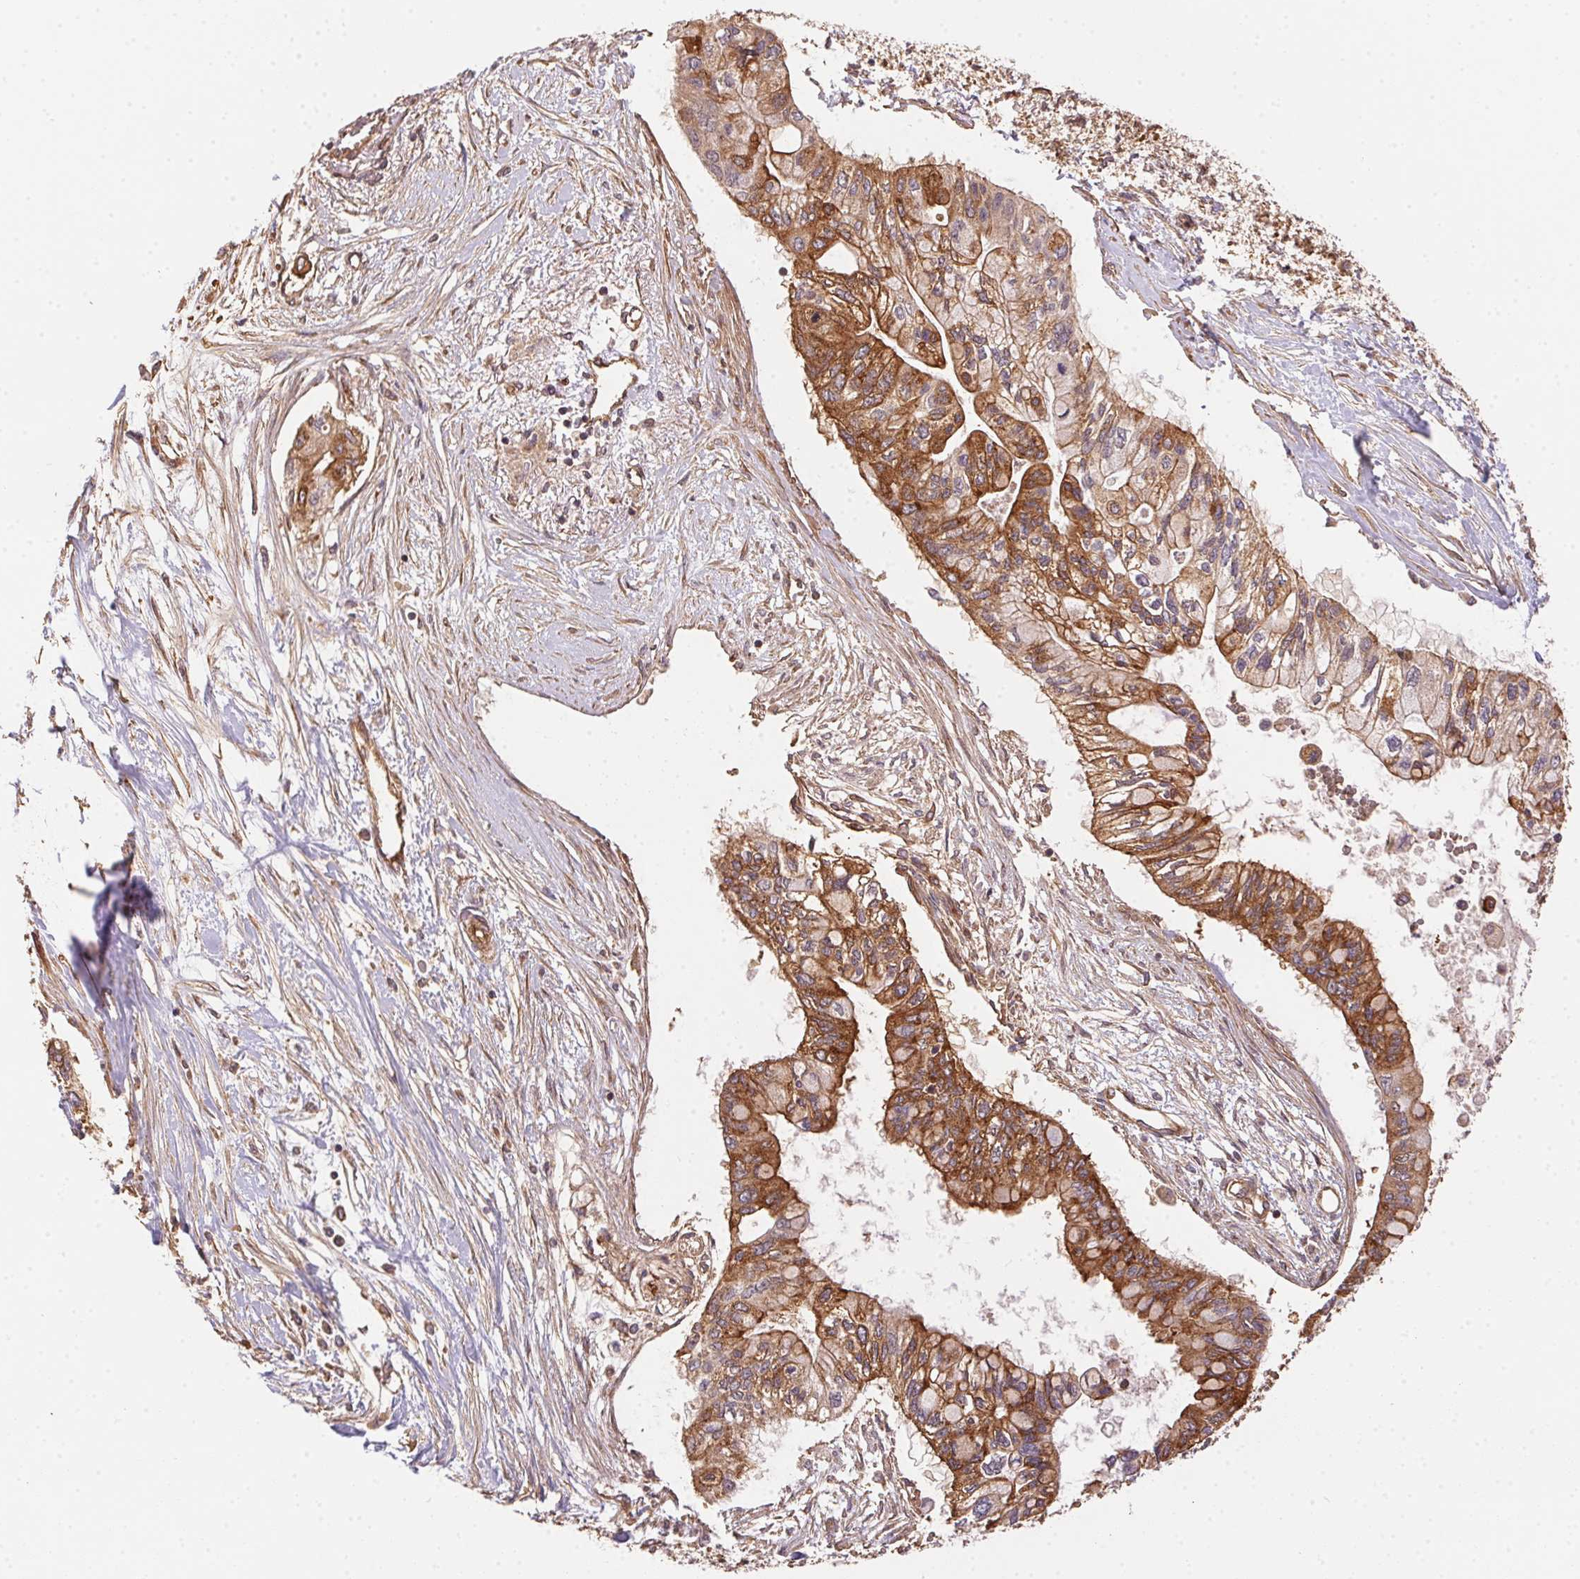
{"staining": {"intensity": "moderate", "quantity": ">75%", "location": "cytoplasmic/membranous"}, "tissue": "pancreatic cancer", "cell_type": "Tumor cells", "image_type": "cancer", "snomed": [{"axis": "morphology", "description": "Adenocarcinoma, NOS"}, {"axis": "topography", "description": "Pancreas"}], "caption": "Pancreatic cancer (adenocarcinoma) tissue exhibits moderate cytoplasmic/membranous expression in about >75% of tumor cells, visualized by immunohistochemistry.", "gene": "USE1", "patient": {"sex": "female", "age": 77}}